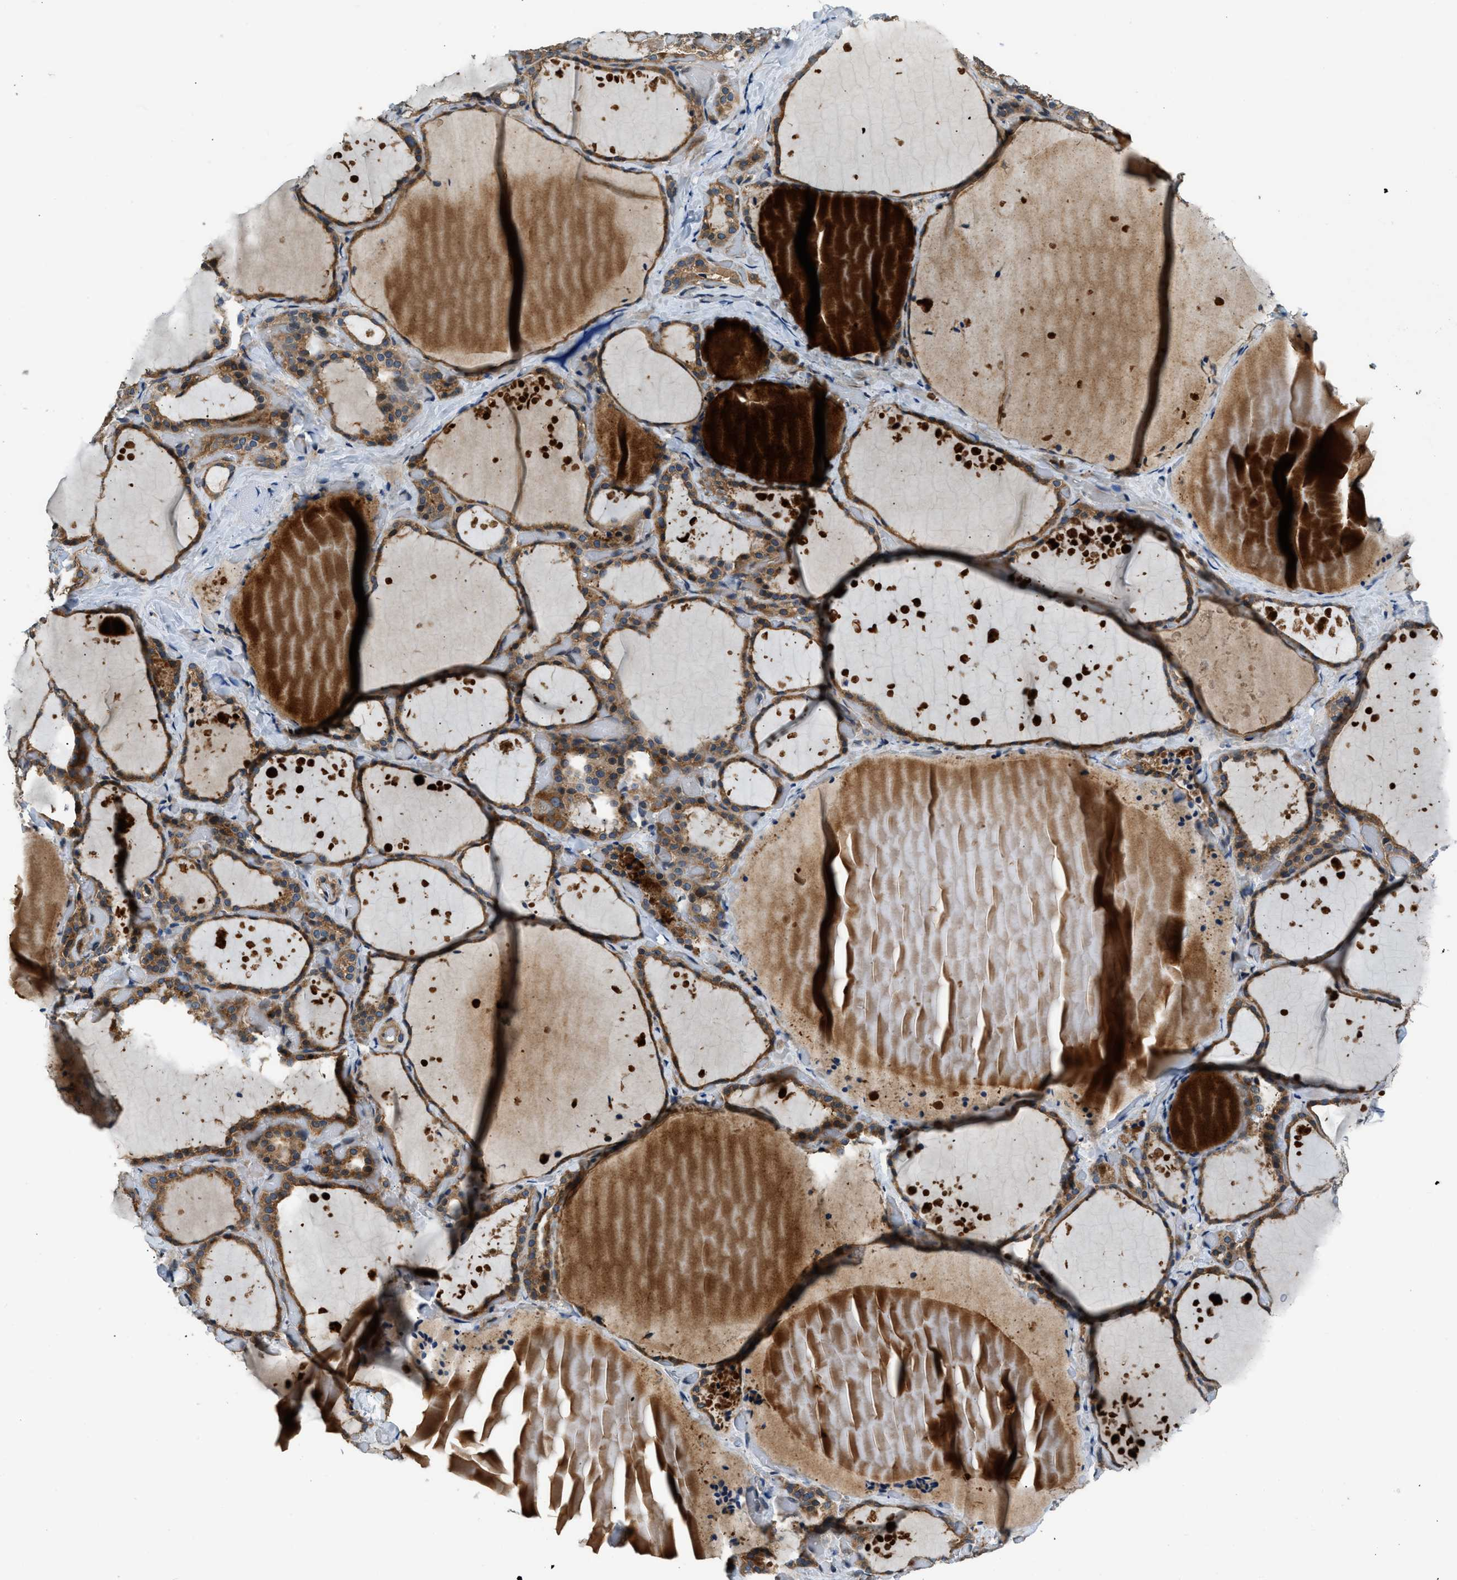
{"staining": {"intensity": "moderate", "quantity": ">75%", "location": "cytoplasmic/membranous"}, "tissue": "thyroid gland", "cell_type": "Glandular cells", "image_type": "normal", "snomed": [{"axis": "morphology", "description": "Normal tissue, NOS"}, {"axis": "topography", "description": "Thyroid gland"}], "caption": "IHC image of normal thyroid gland: thyroid gland stained using immunohistochemistry displays medium levels of moderate protein expression localized specifically in the cytoplasmic/membranous of glandular cells, appearing as a cytoplasmic/membranous brown color.", "gene": "IL3RA", "patient": {"sex": "female", "age": 44}}